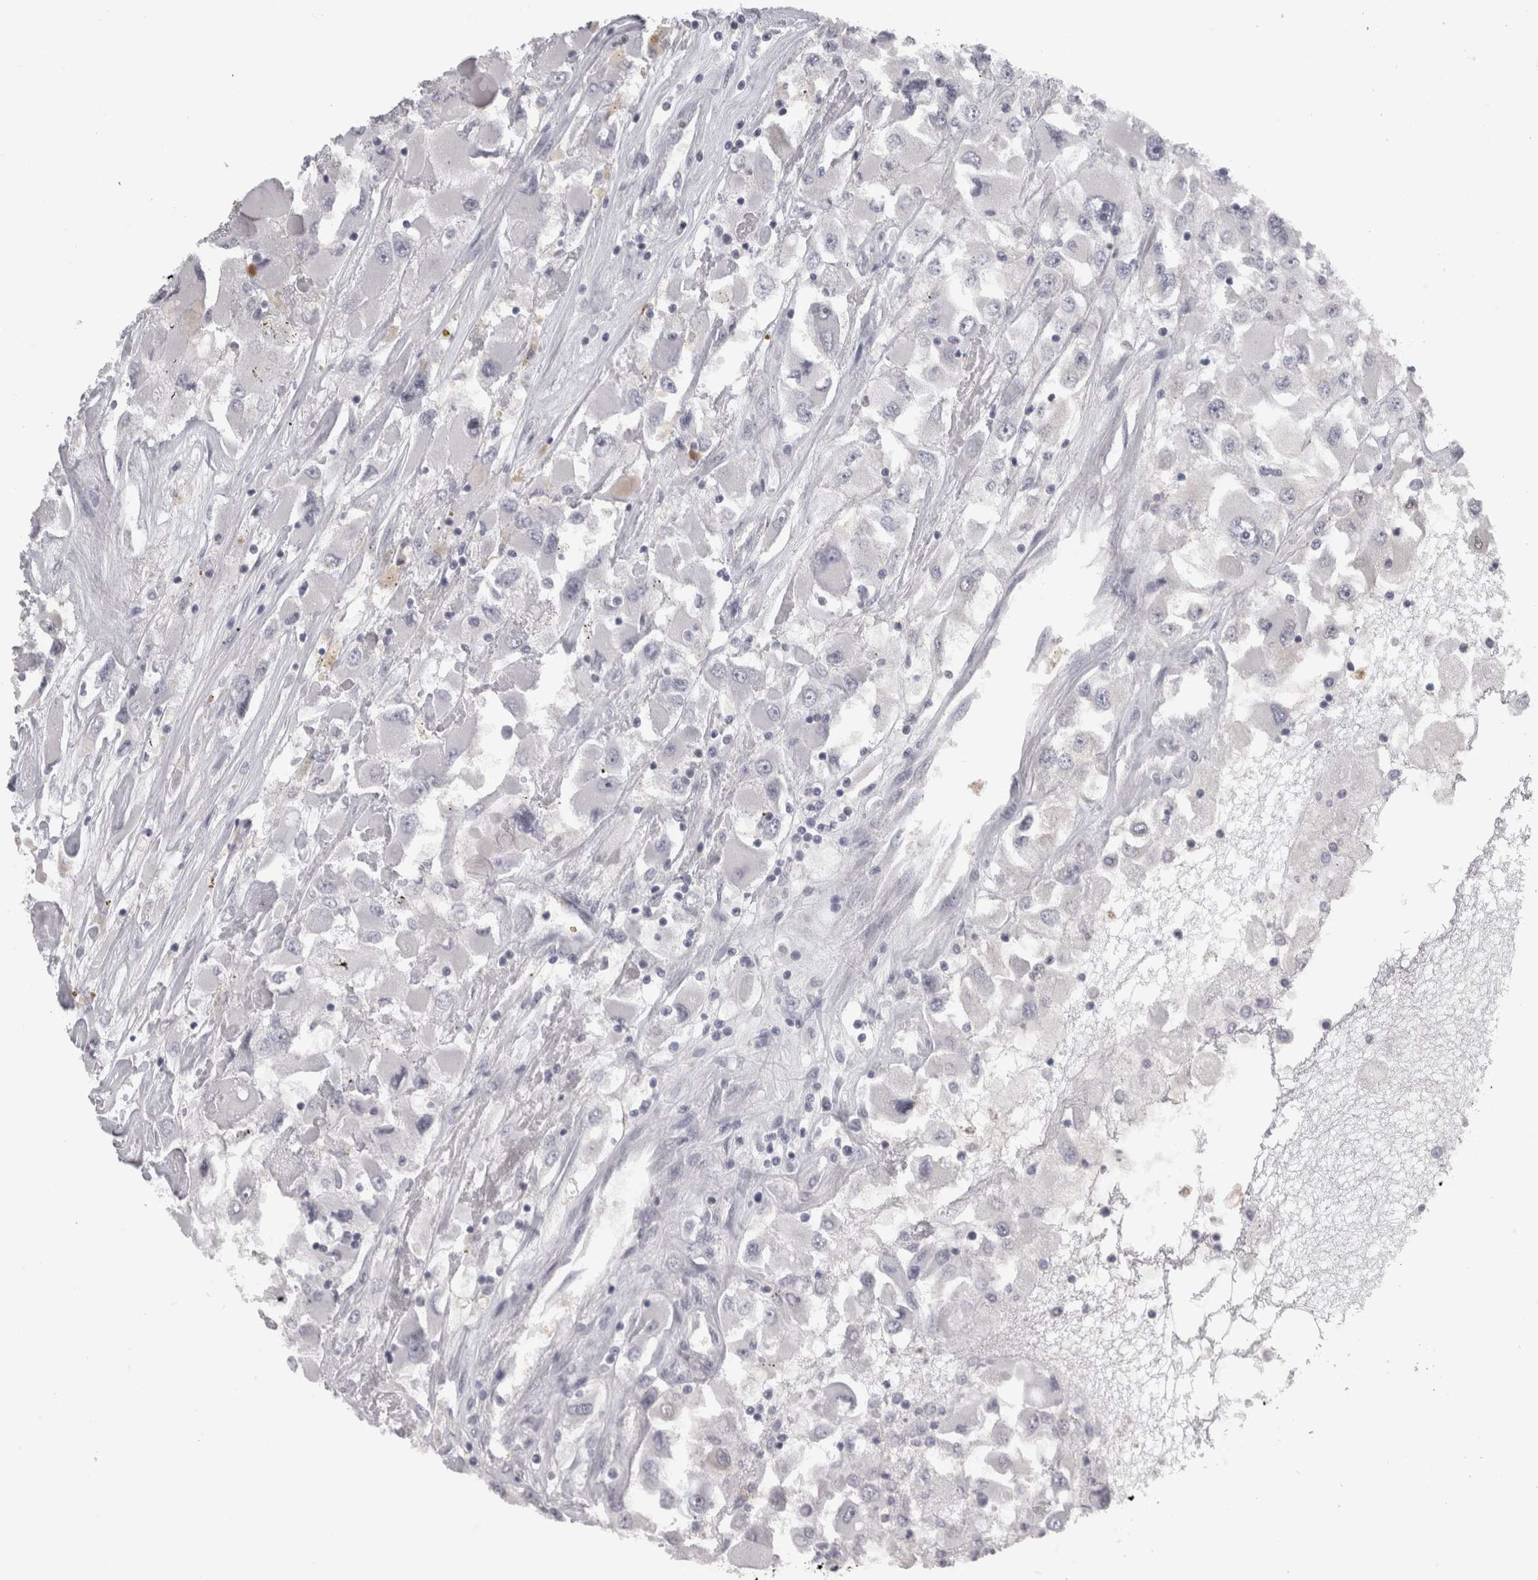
{"staining": {"intensity": "negative", "quantity": "none", "location": "none"}, "tissue": "renal cancer", "cell_type": "Tumor cells", "image_type": "cancer", "snomed": [{"axis": "morphology", "description": "Adenocarcinoma, NOS"}, {"axis": "topography", "description": "Kidney"}], "caption": "High magnification brightfield microscopy of adenocarcinoma (renal) stained with DAB (3,3'-diaminobenzidine) (brown) and counterstained with hematoxylin (blue): tumor cells show no significant staining. (DAB IHC with hematoxylin counter stain).", "gene": "TCAP", "patient": {"sex": "female", "age": 52}}